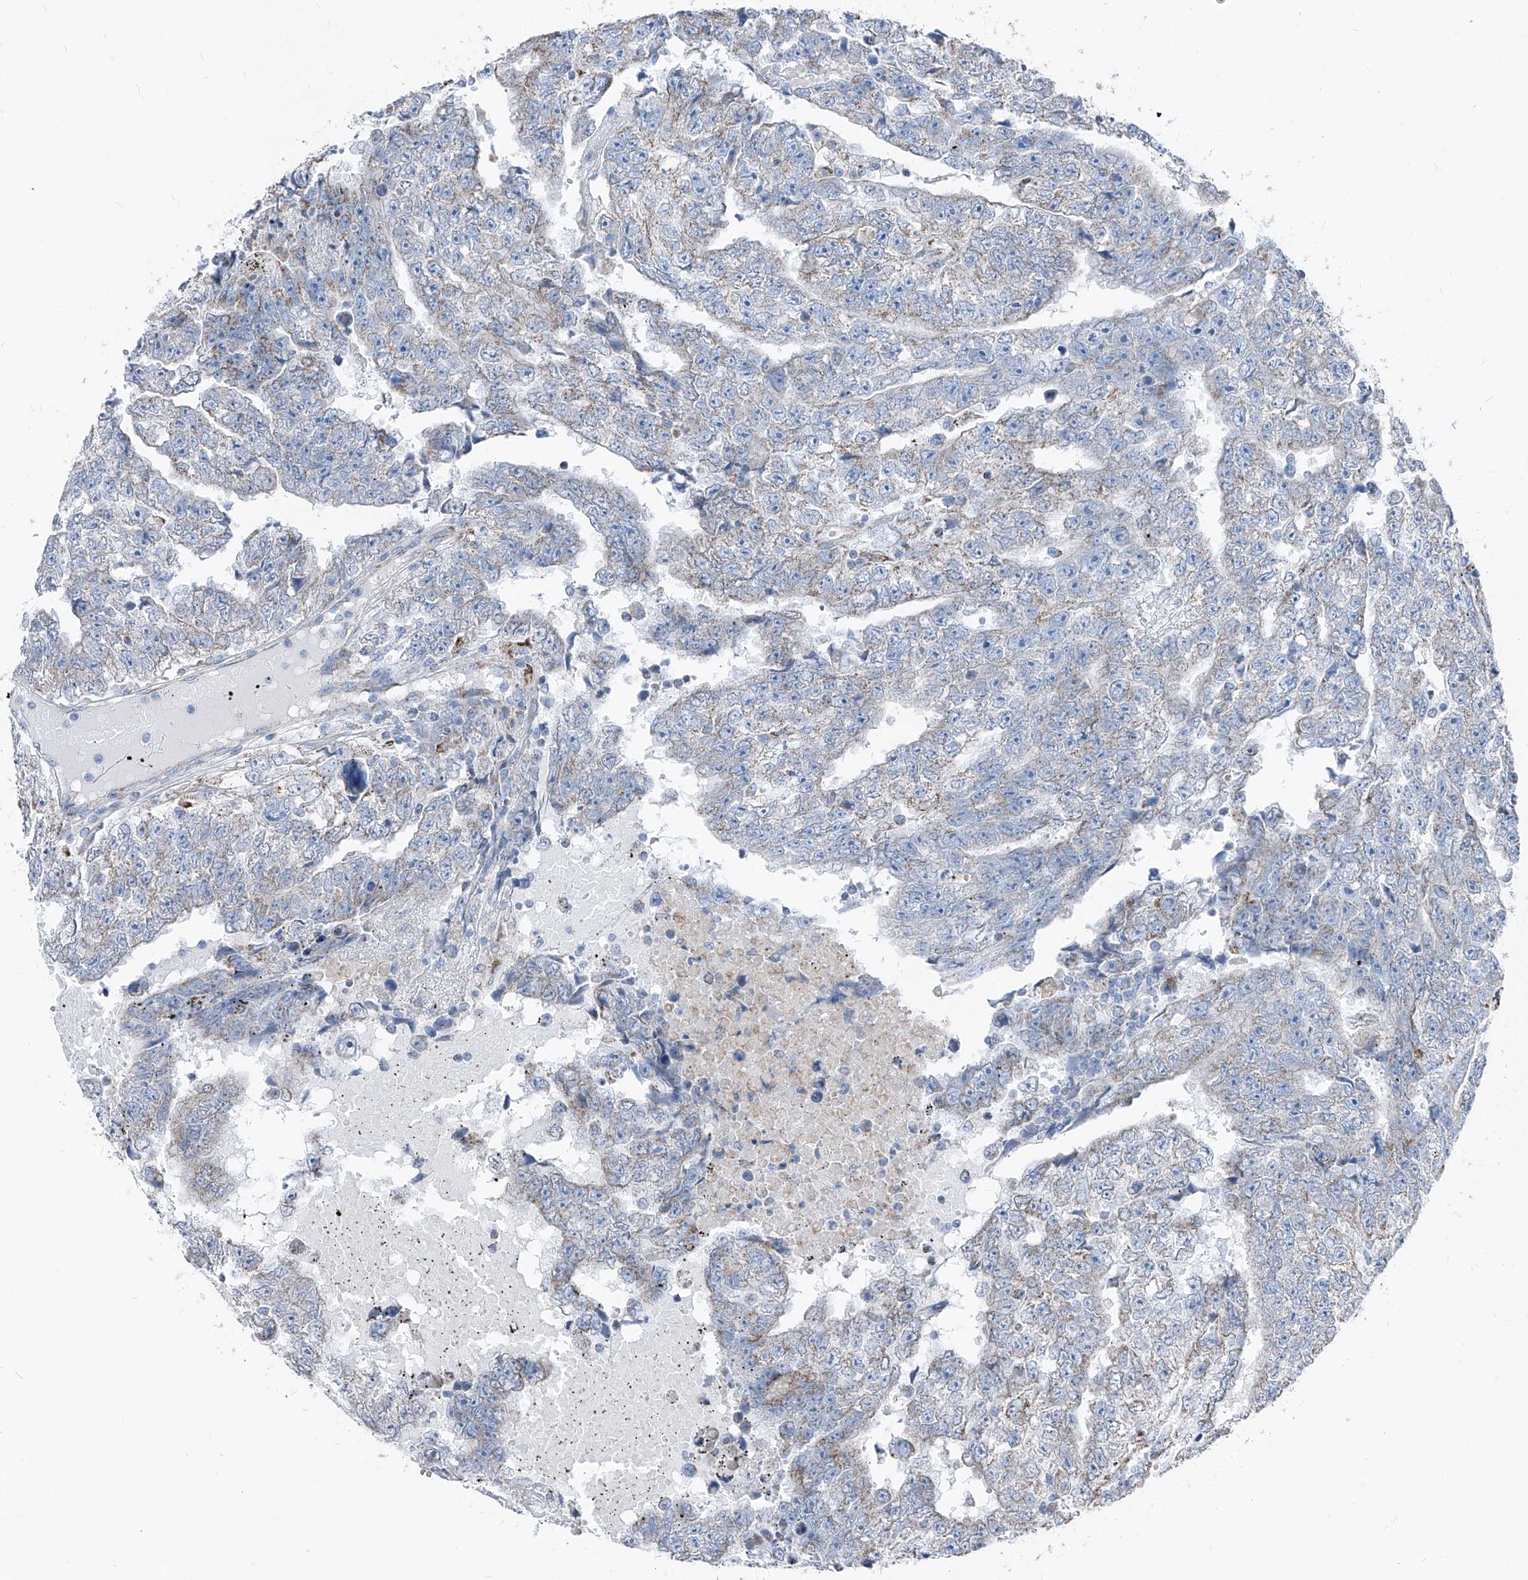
{"staining": {"intensity": "negative", "quantity": "none", "location": "none"}, "tissue": "testis cancer", "cell_type": "Tumor cells", "image_type": "cancer", "snomed": [{"axis": "morphology", "description": "Carcinoma, Embryonal, NOS"}, {"axis": "topography", "description": "Testis"}], "caption": "IHC photomicrograph of testis embryonal carcinoma stained for a protein (brown), which demonstrates no positivity in tumor cells. The staining is performed using DAB (3,3'-diaminobenzidine) brown chromogen with nuclei counter-stained in using hematoxylin.", "gene": "AGPS", "patient": {"sex": "male", "age": 25}}